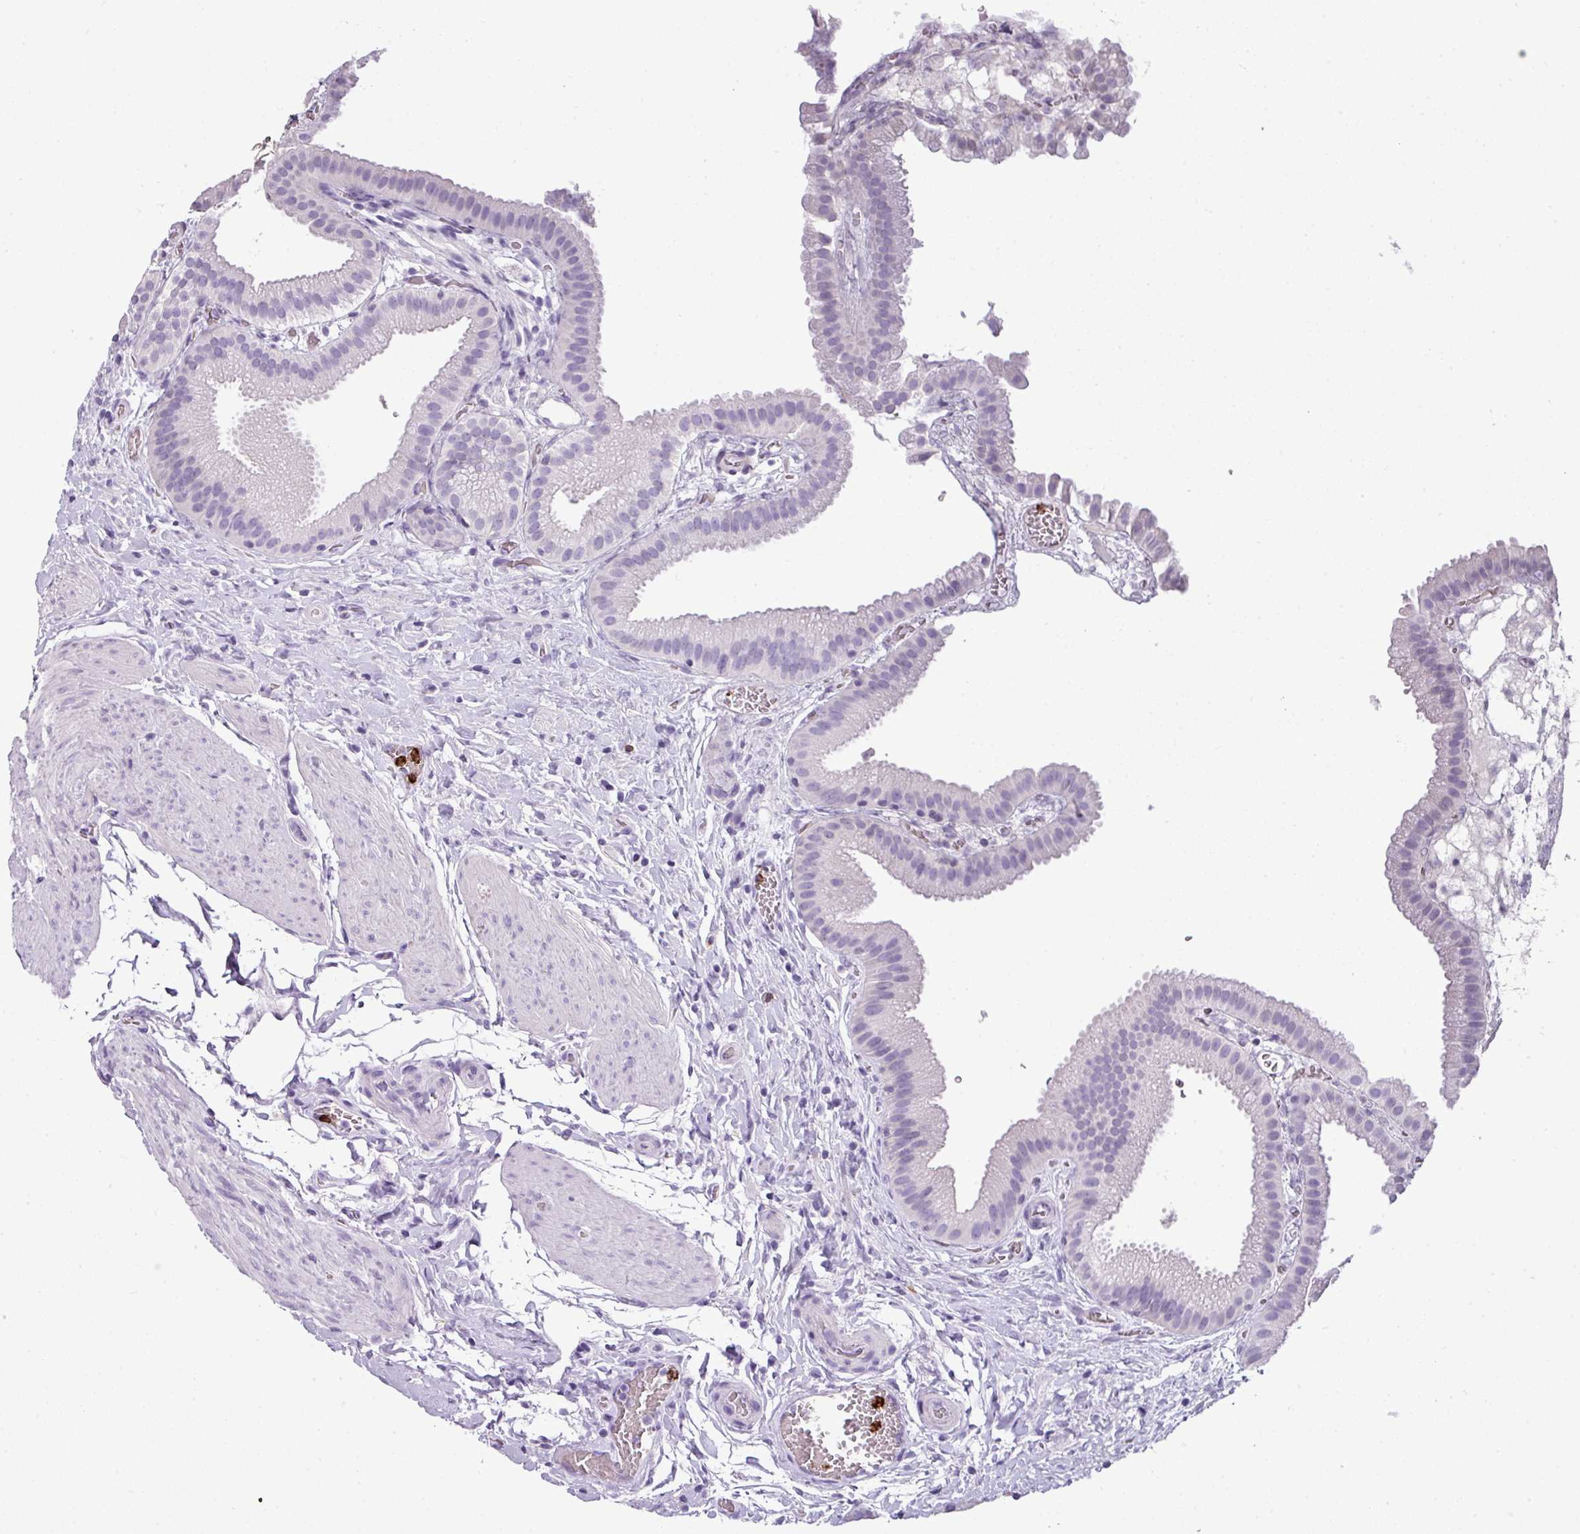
{"staining": {"intensity": "negative", "quantity": "none", "location": "none"}, "tissue": "gallbladder", "cell_type": "Glandular cells", "image_type": "normal", "snomed": [{"axis": "morphology", "description": "Normal tissue, NOS"}, {"axis": "topography", "description": "Gallbladder"}], "caption": "A micrograph of human gallbladder is negative for staining in glandular cells. Brightfield microscopy of immunohistochemistry (IHC) stained with DAB (brown) and hematoxylin (blue), captured at high magnification.", "gene": "CTSG", "patient": {"sex": "female", "age": 63}}